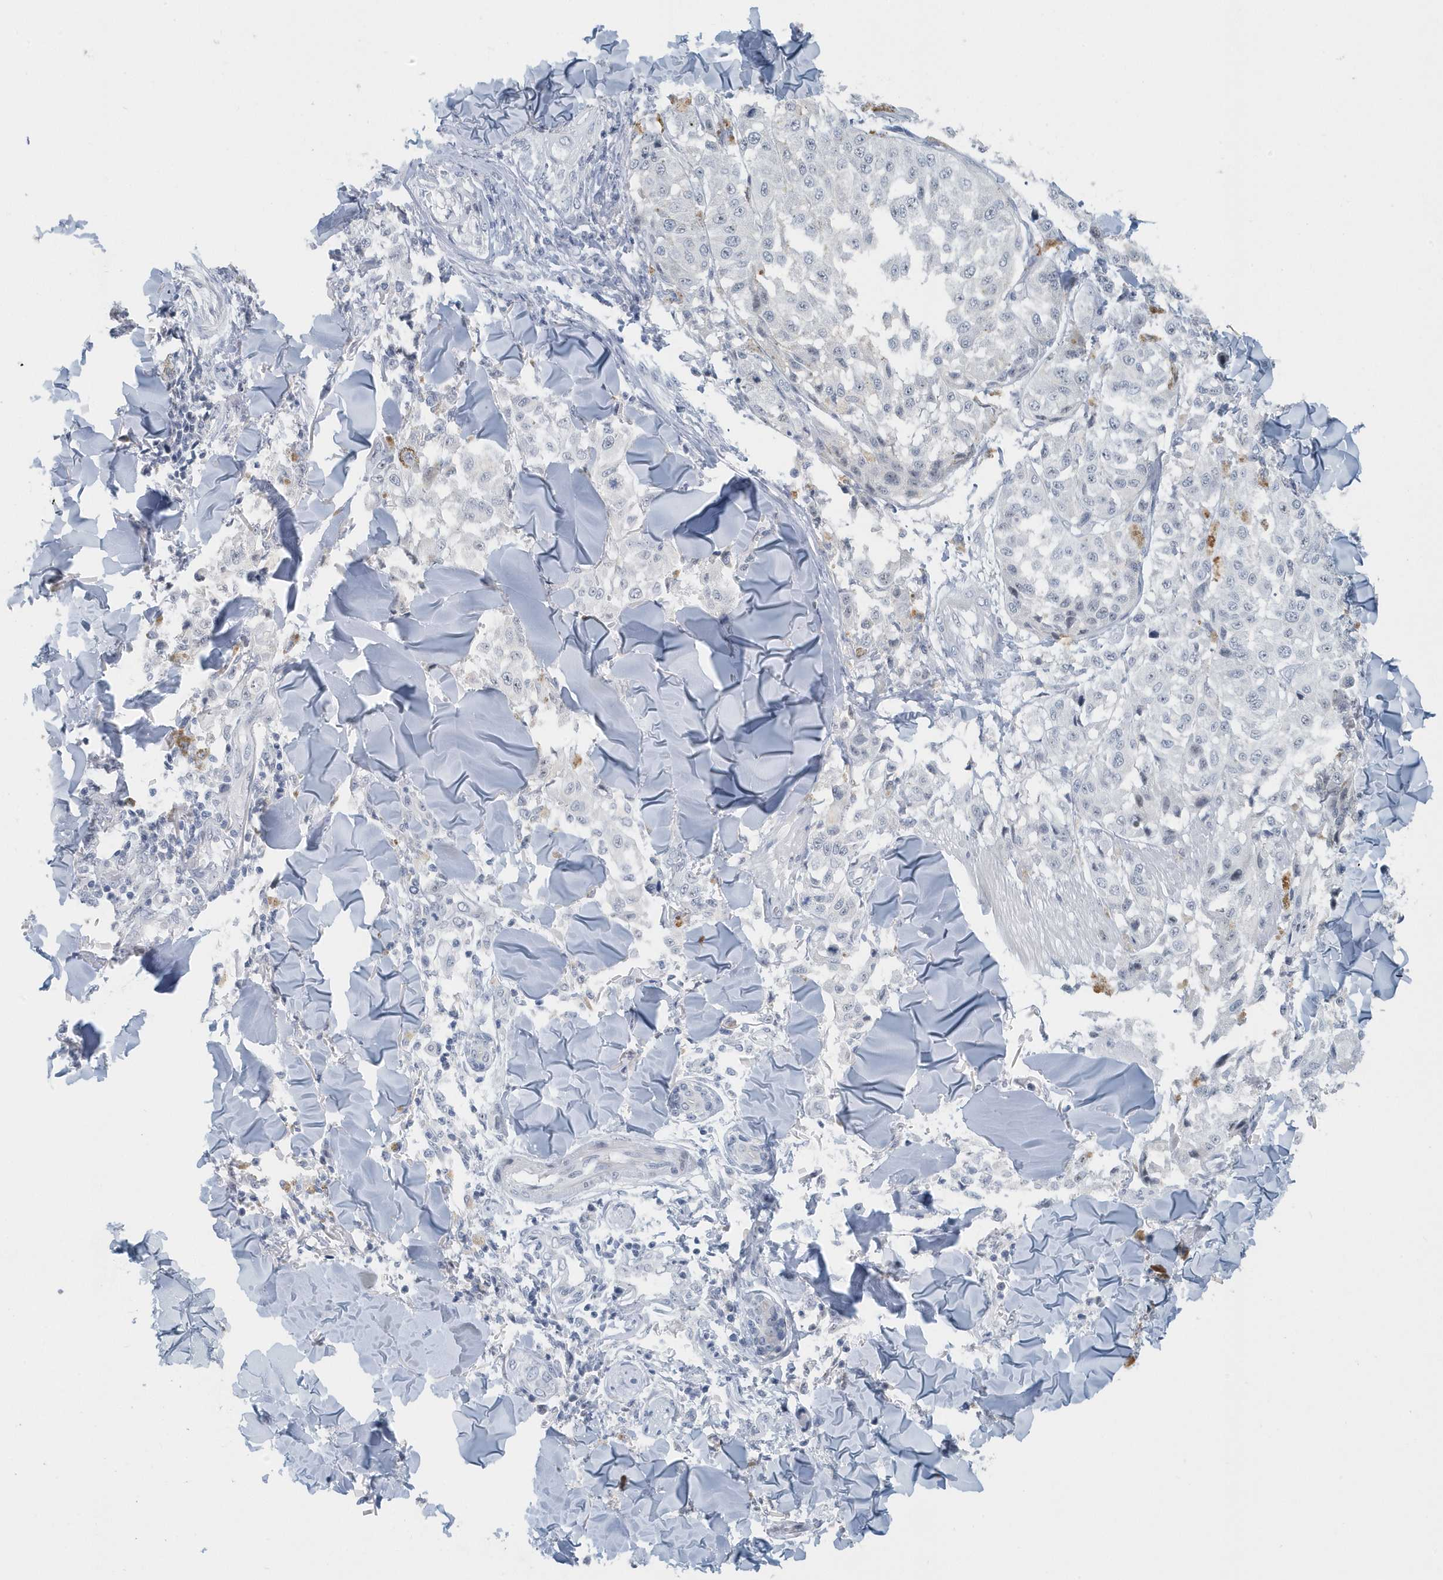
{"staining": {"intensity": "negative", "quantity": "none", "location": "none"}, "tissue": "melanoma", "cell_type": "Tumor cells", "image_type": "cancer", "snomed": [{"axis": "morphology", "description": "Malignant melanoma, NOS"}, {"axis": "topography", "description": "Skin"}], "caption": "An immunohistochemistry photomicrograph of malignant melanoma is shown. There is no staining in tumor cells of malignant melanoma. (DAB (3,3'-diaminobenzidine) IHC, high magnification).", "gene": "RPF2", "patient": {"sex": "female", "age": 64}}